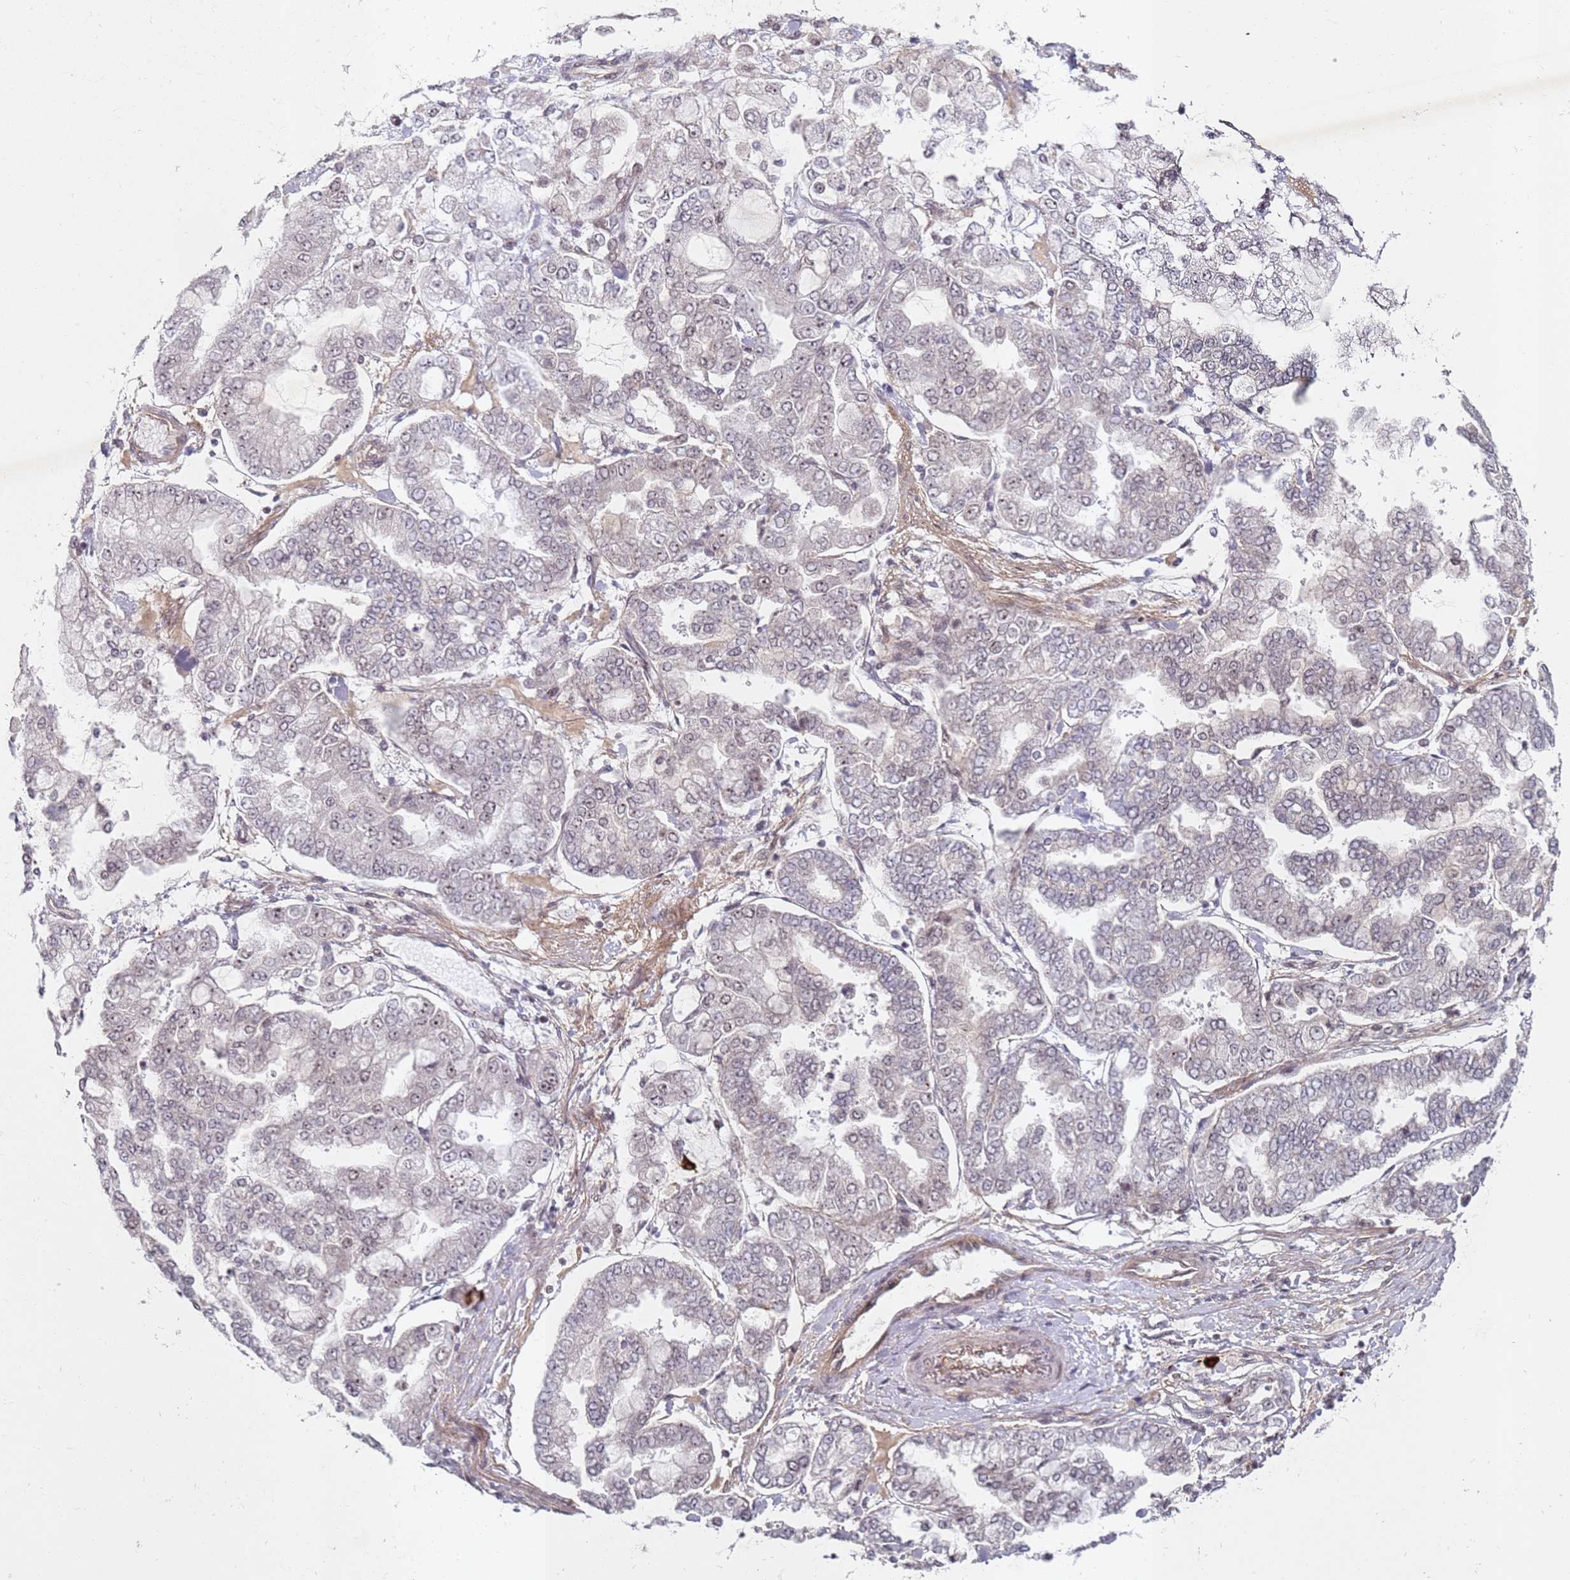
{"staining": {"intensity": "weak", "quantity": "25%-75%", "location": "nuclear"}, "tissue": "stomach cancer", "cell_type": "Tumor cells", "image_type": "cancer", "snomed": [{"axis": "morphology", "description": "Normal tissue, NOS"}, {"axis": "morphology", "description": "Adenocarcinoma, NOS"}, {"axis": "topography", "description": "Stomach, upper"}, {"axis": "topography", "description": "Stomach"}], "caption": "Immunohistochemistry histopathology image of neoplastic tissue: adenocarcinoma (stomach) stained using immunohistochemistry (IHC) demonstrates low levels of weak protein expression localized specifically in the nuclear of tumor cells, appearing as a nuclear brown color.", "gene": "ATF6B", "patient": {"sex": "male", "age": 76}}